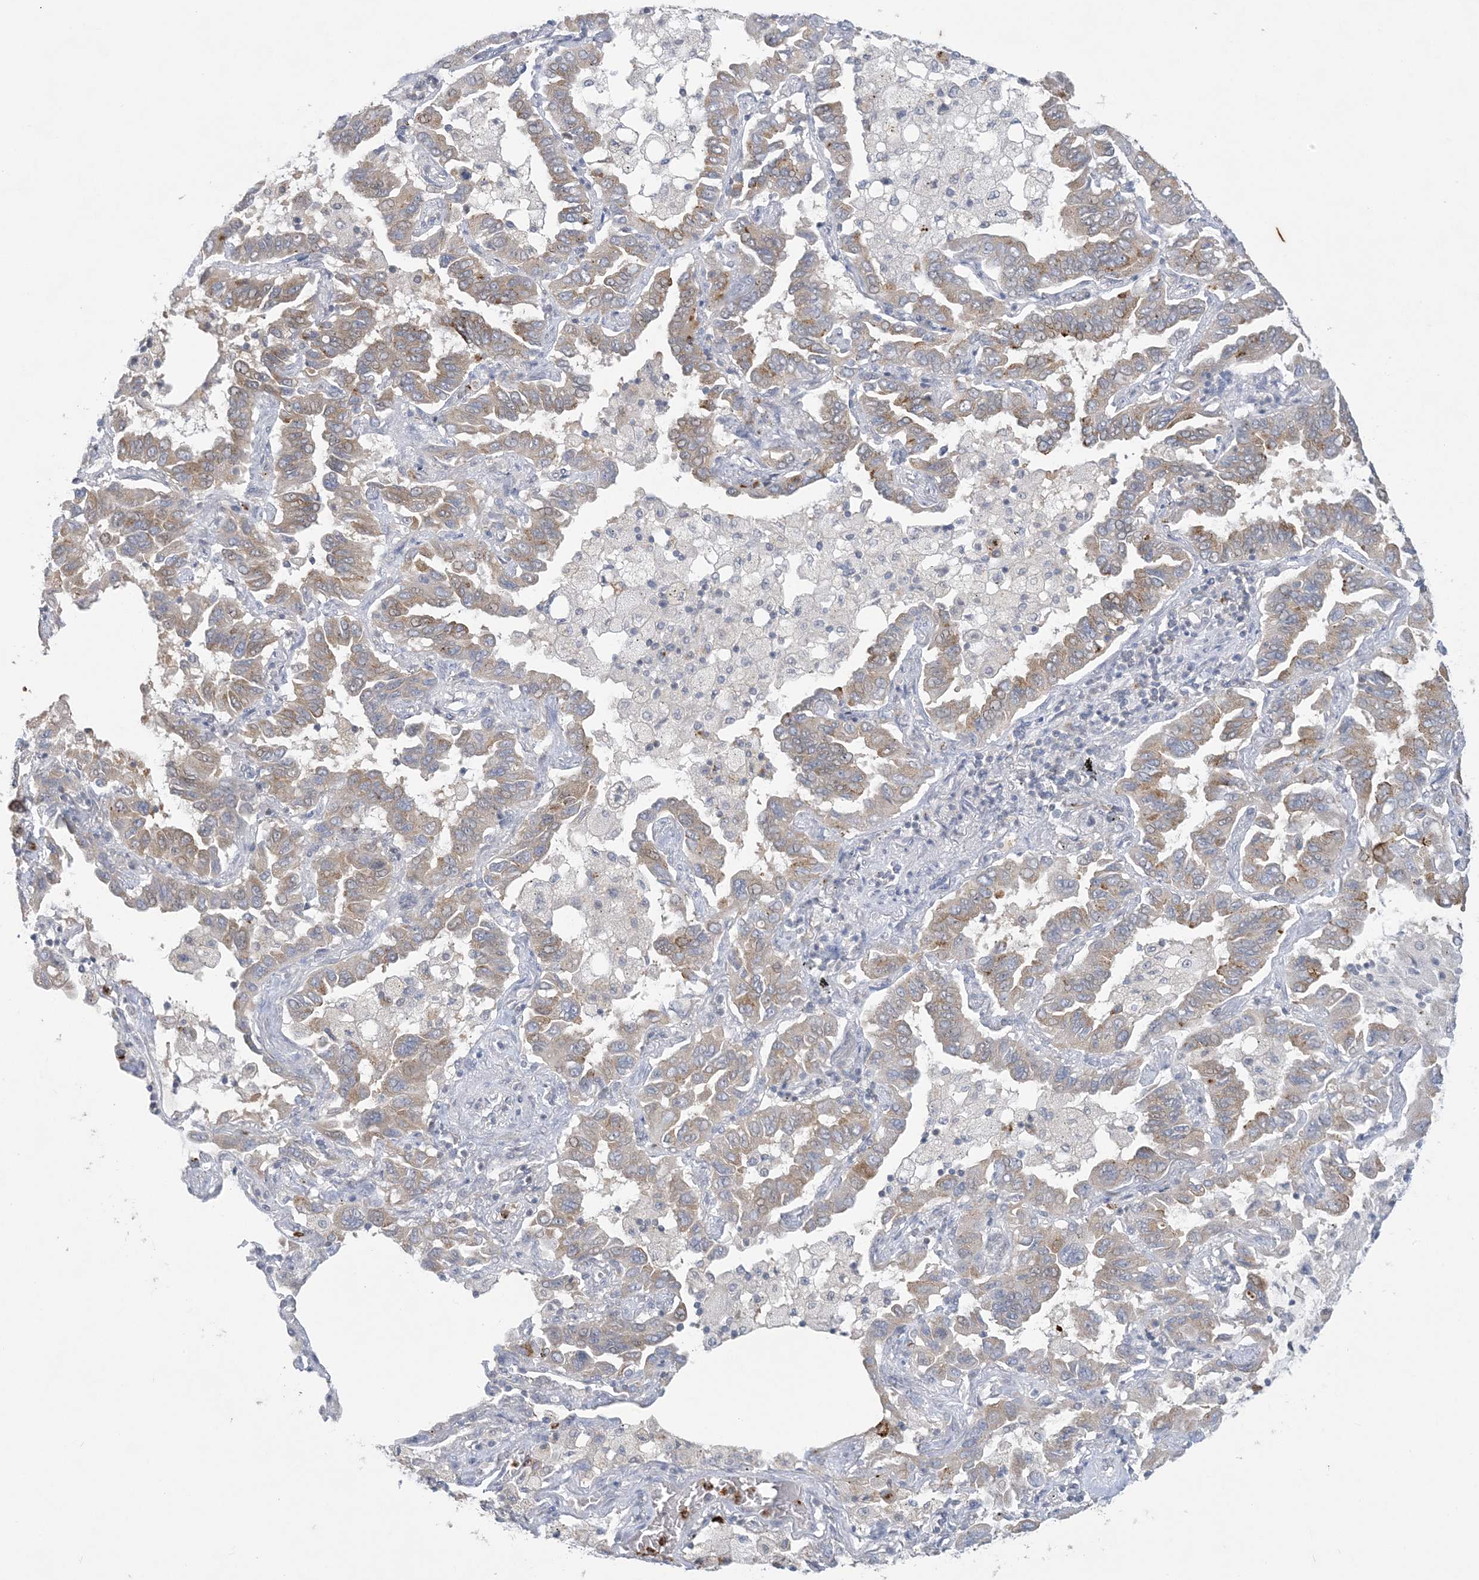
{"staining": {"intensity": "weak", "quantity": "25%-75%", "location": "cytoplasmic/membranous"}, "tissue": "lung cancer", "cell_type": "Tumor cells", "image_type": "cancer", "snomed": [{"axis": "morphology", "description": "Adenocarcinoma, NOS"}, {"axis": "topography", "description": "Lung"}], "caption": "Lung cancer stained for a protein (brown) reveals weak cytoplasmic/membranous positive expression in approximately 25%-75% of tumor cells.", "gene": "KIF3A", "patient": {"sex": "male", "age": 64}}